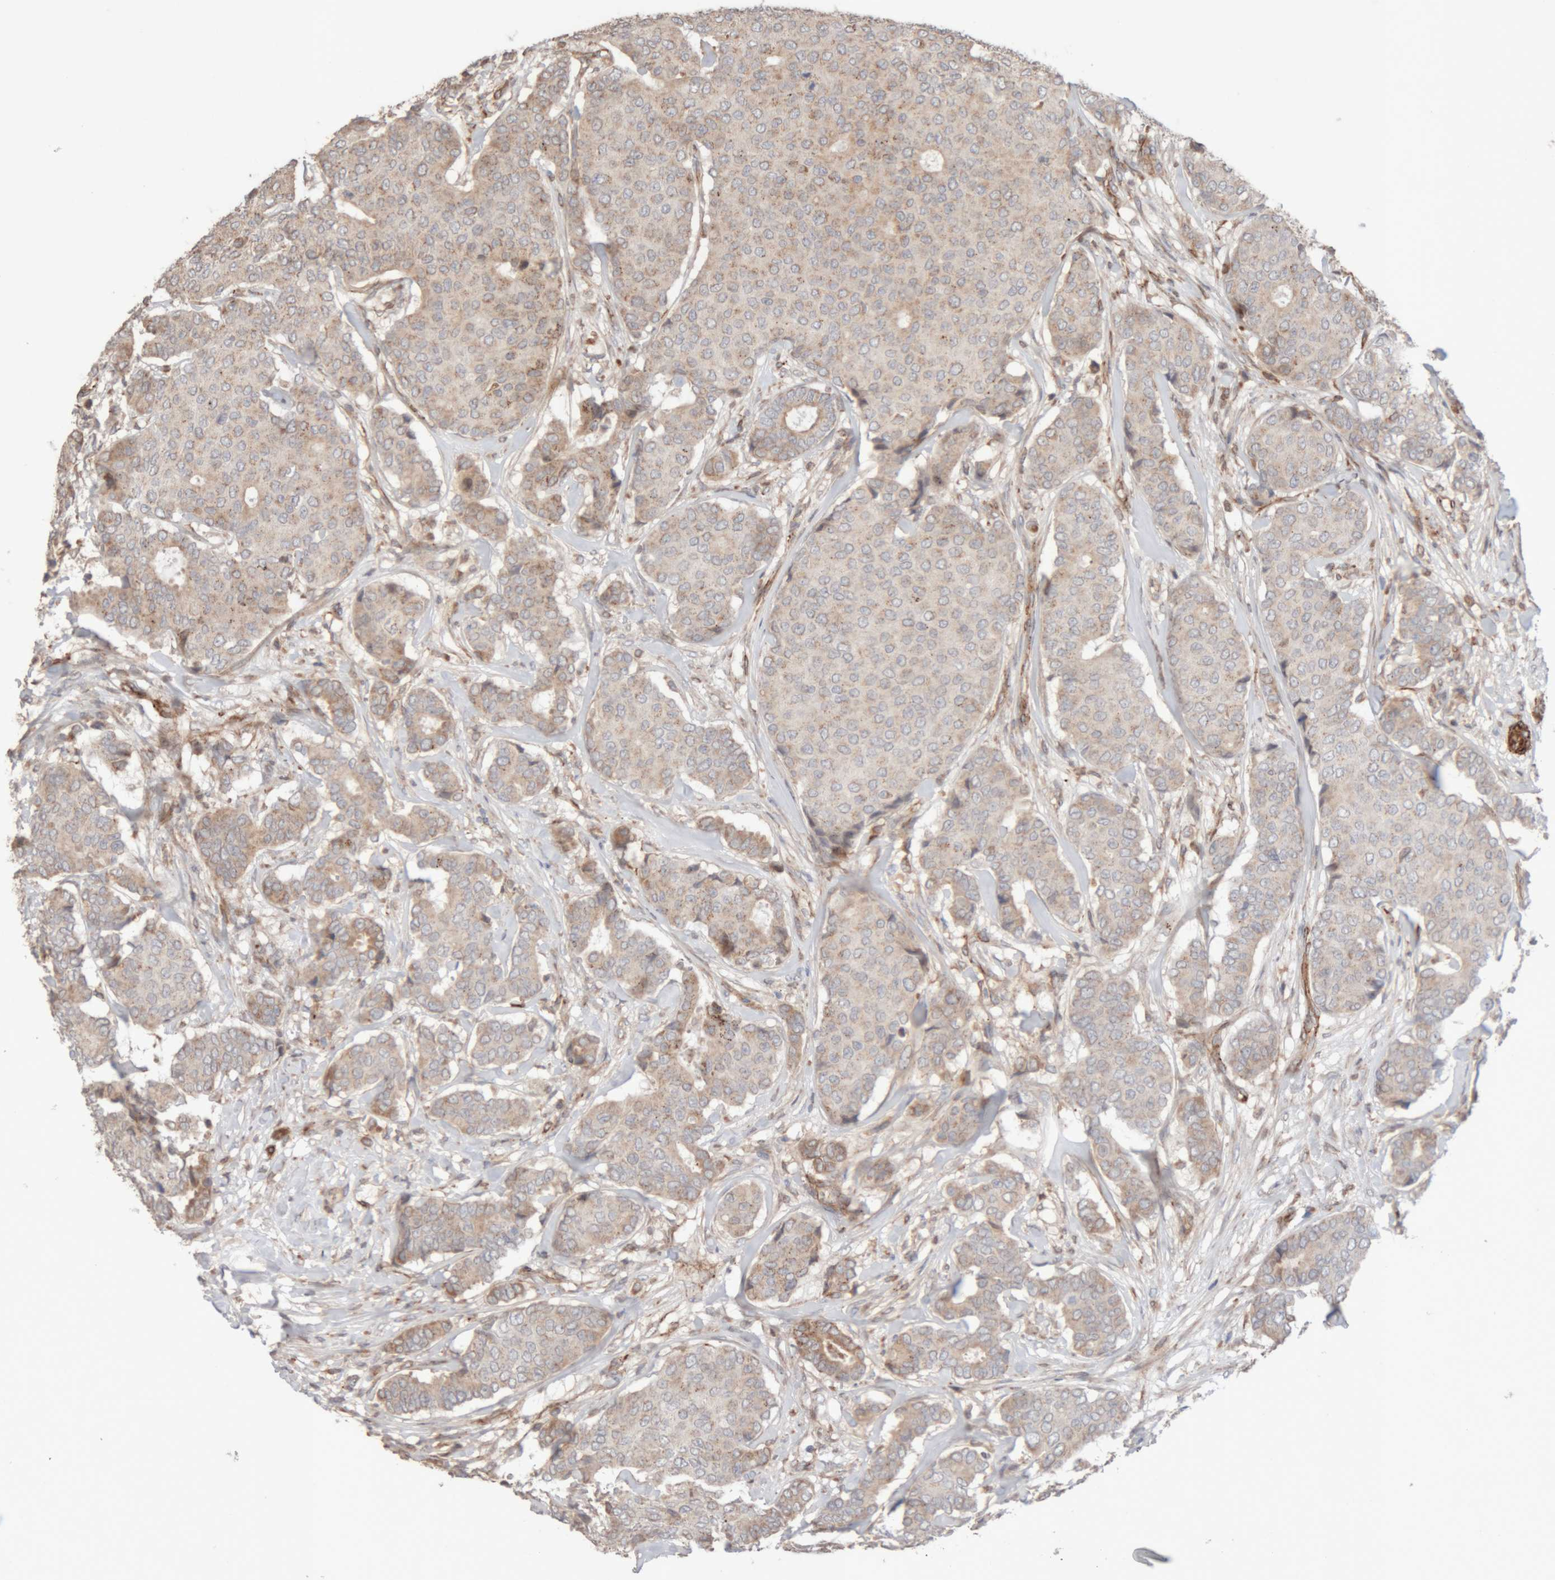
{"staining": {"intensity": "weak", "quantity": ">75%", "location": "cytoplasmic/membranous"}, "tissue": "breast cancer", "cell_type": "Tumor cells", "image_type": "cancer", "snomed": [{"axis": "morphology", "description": "Duct carcinoma"}, {"axis": "topography", "description": "Breast"}], "caption": "This image reveals immunohistochemistry staining of breast cancer, with low weak cytoplasmic/membranous expression in approximately >75% of tumor cells.", "gene": "RAB32", "patient": {"sex": "female", "age": 75}}